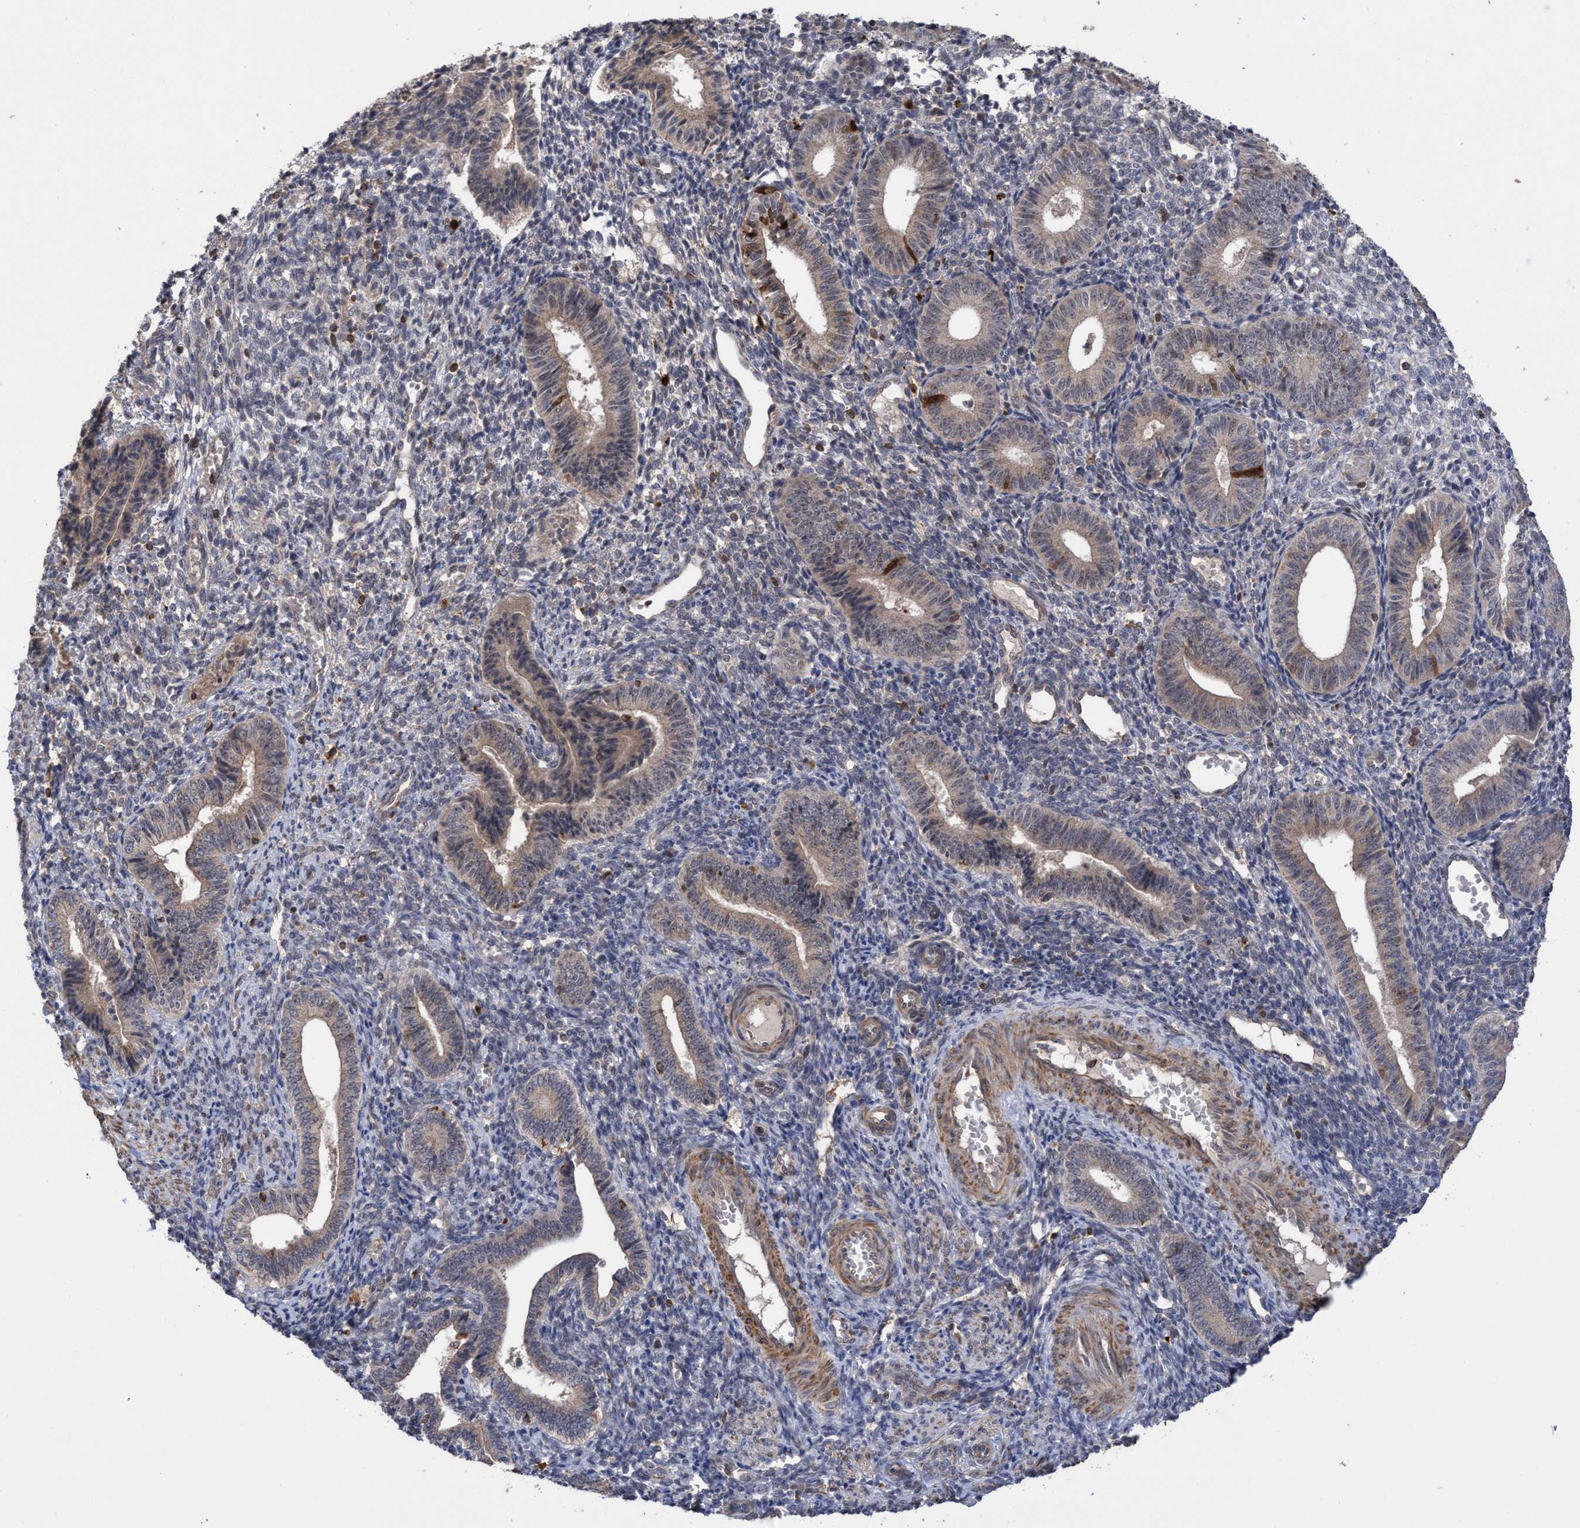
{"staining": {"intensity": "weak", "quantity": "<25%", "location": "nuclear"}, "tissue": "endometrium", "cell_type": "Cells in endometrial stroma", "image_type": "normal", "snomed": [{"axis": "morphology", "description": "Normal tissue, NOS"}, {"axis": "topography", "description": "Uterus"}, {"axis": "topography", "description": "Endometrium"}], "caption": "Immunohistochemistry histopathology image of benign endometrium: human endometrium stained with DAB (3,3'-diaminobenzidine) displays no significant protein positivity in cells in endometrial stroma.", "gene": "SLBP", "patient": {"sex": "female", "age": 33}}